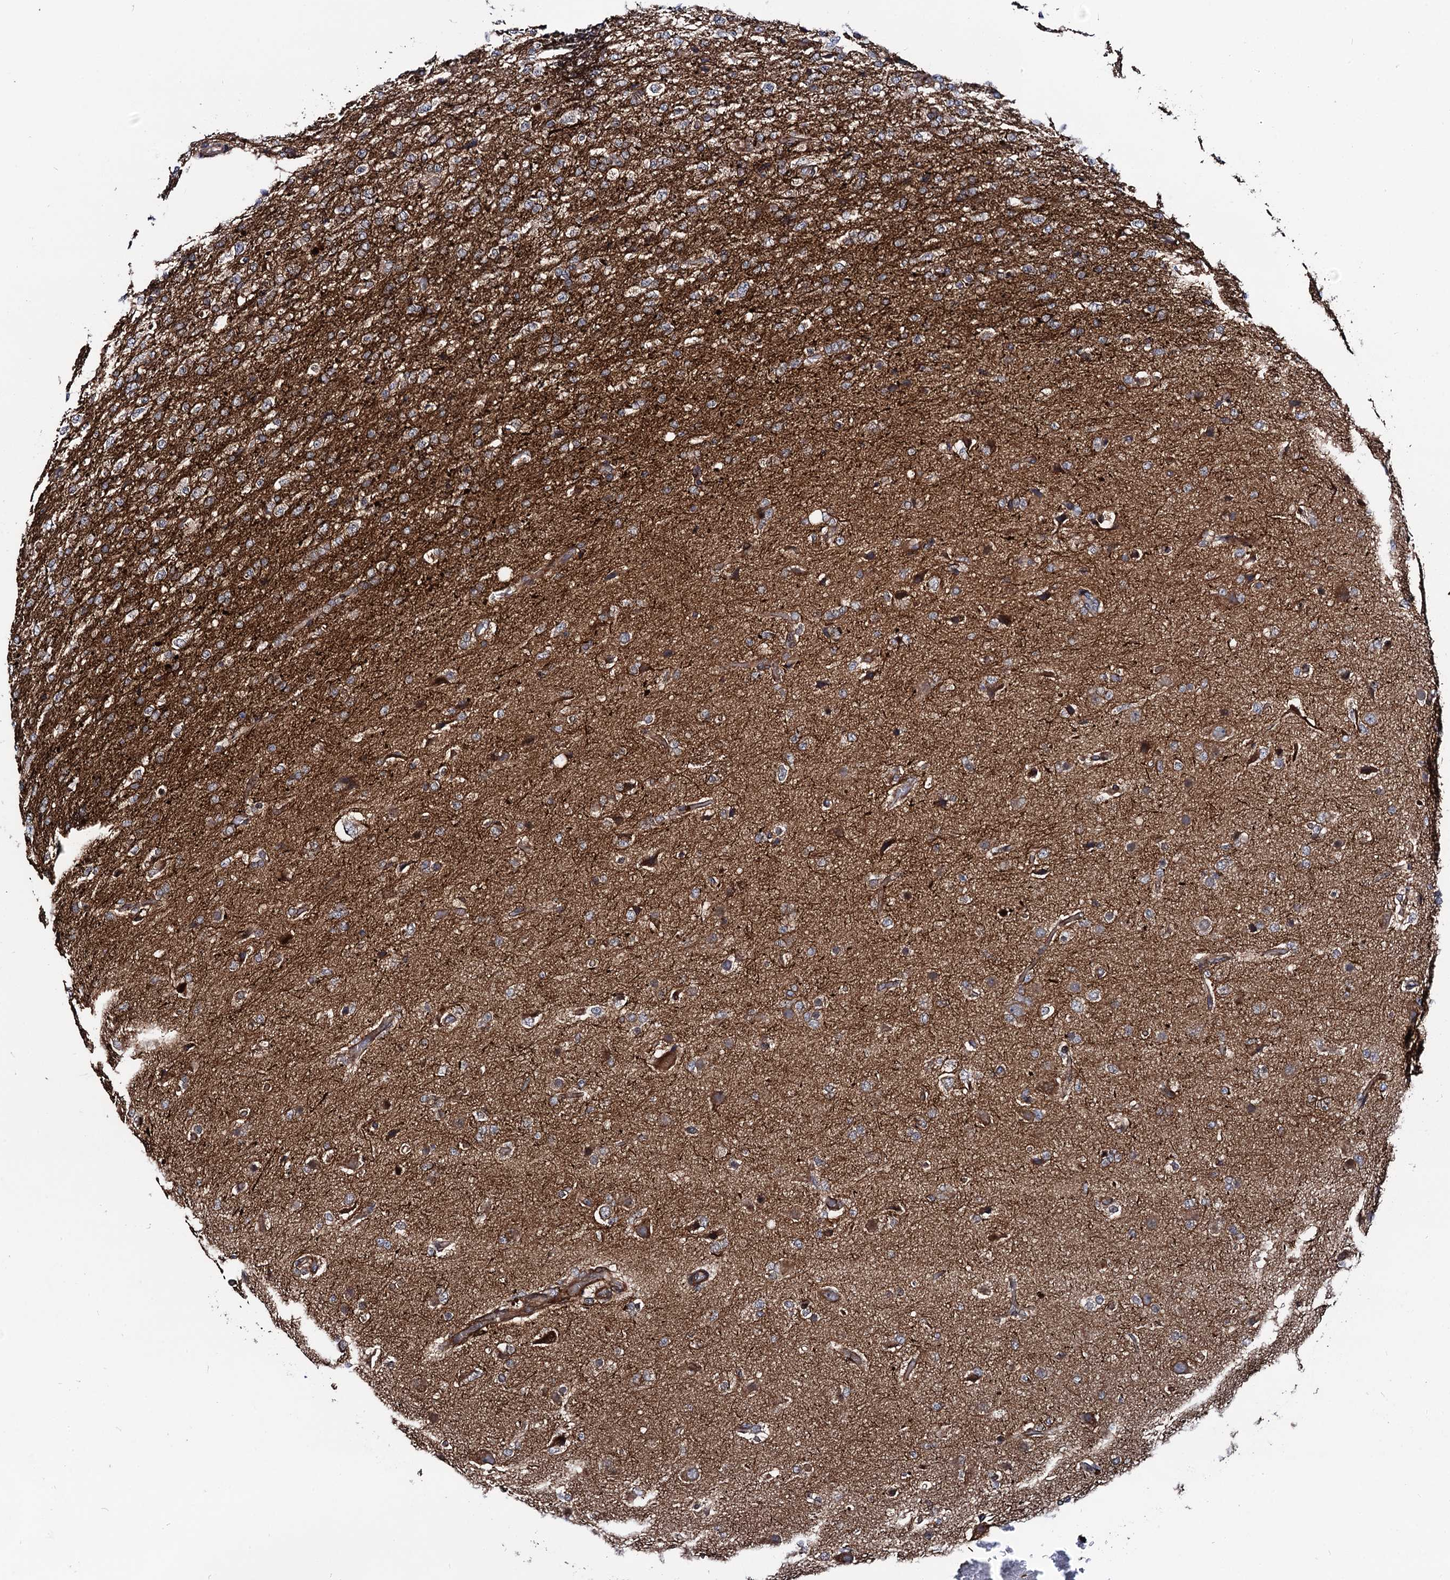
{"staining": {"intensity": "moderate", "quantity": "<25%", "location": "cytoplasmic/membranous"}, "tissue": "glioma", "cell_type": "Tumor cells", "image_type": "cancer", "snomed": [{"axis": "morphology", "description": "Glioma, malignant, High grade"}, {"axis": "topography", "description": "Brain"}], "caption": "The immunohistochemical stain labels moderate cytoplasmic/membranous expression in tumor cells of glioma tissue. (Stains: DAB (3,3'-diaminobenzidine) in brown, nuclei in blue, Microscopy: brightfield microscopy at high magnification).", "gene": "KXD1", "patient": {"sex": "female", "age": 74}}